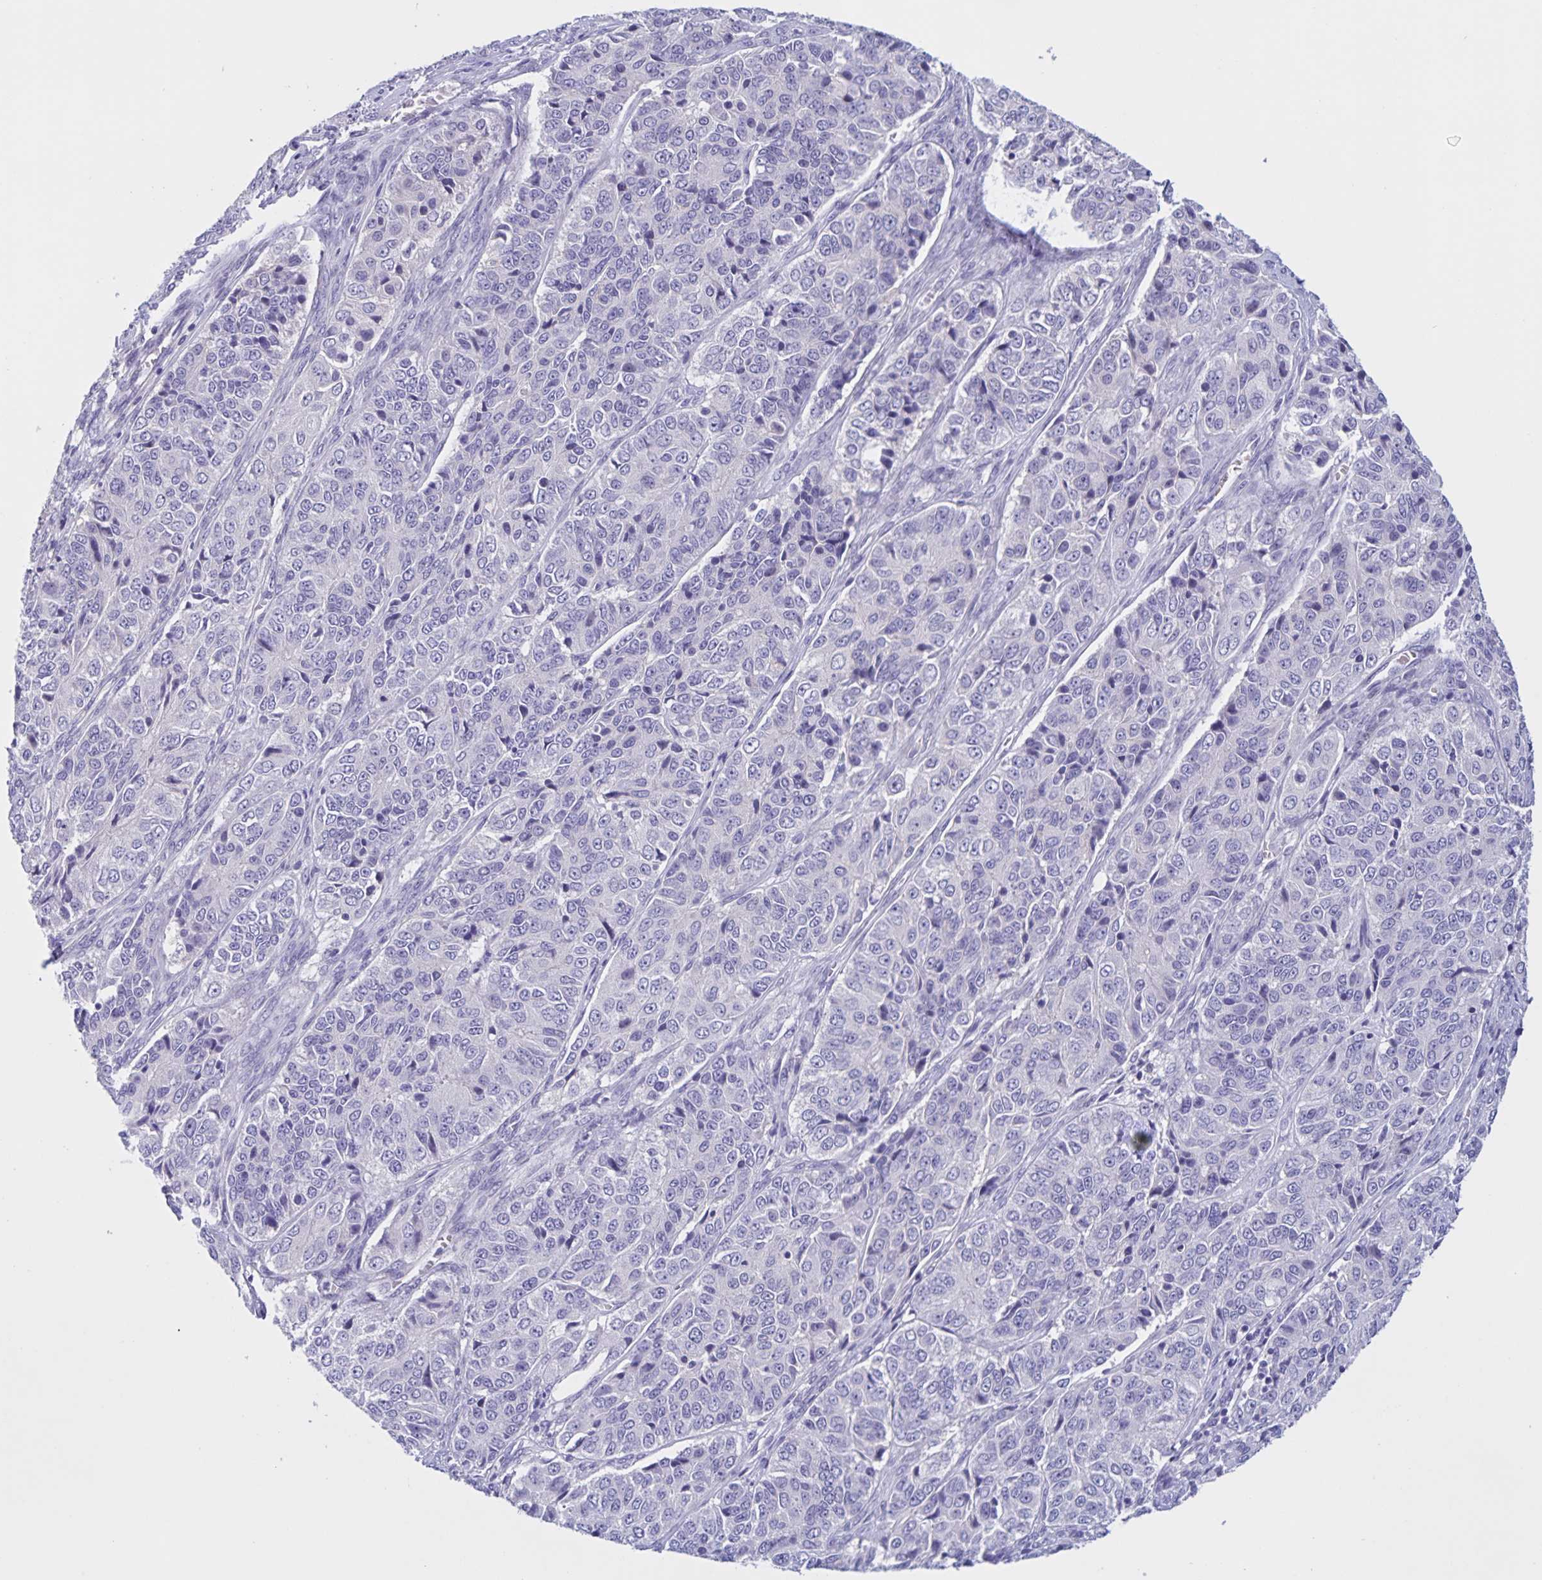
{"staining": {"intensity": "negative", "quantity": "none", "location": "none"}, "tissue": "ovarian cancer", "cell_type": "Tumor cells", "image_type": "cancer", "snomed": [{"axis": "morphology", "description": "Carcinoma, endometroid"}, {"axis": "topography", "description": "Ovary"}], "caption": "Micrograph shows no protein expression in tumor cells of ovarian endometroid carcinoma tissue.", "gene": "DMGDH", "patient": {"sex": "female", "age": 51}}